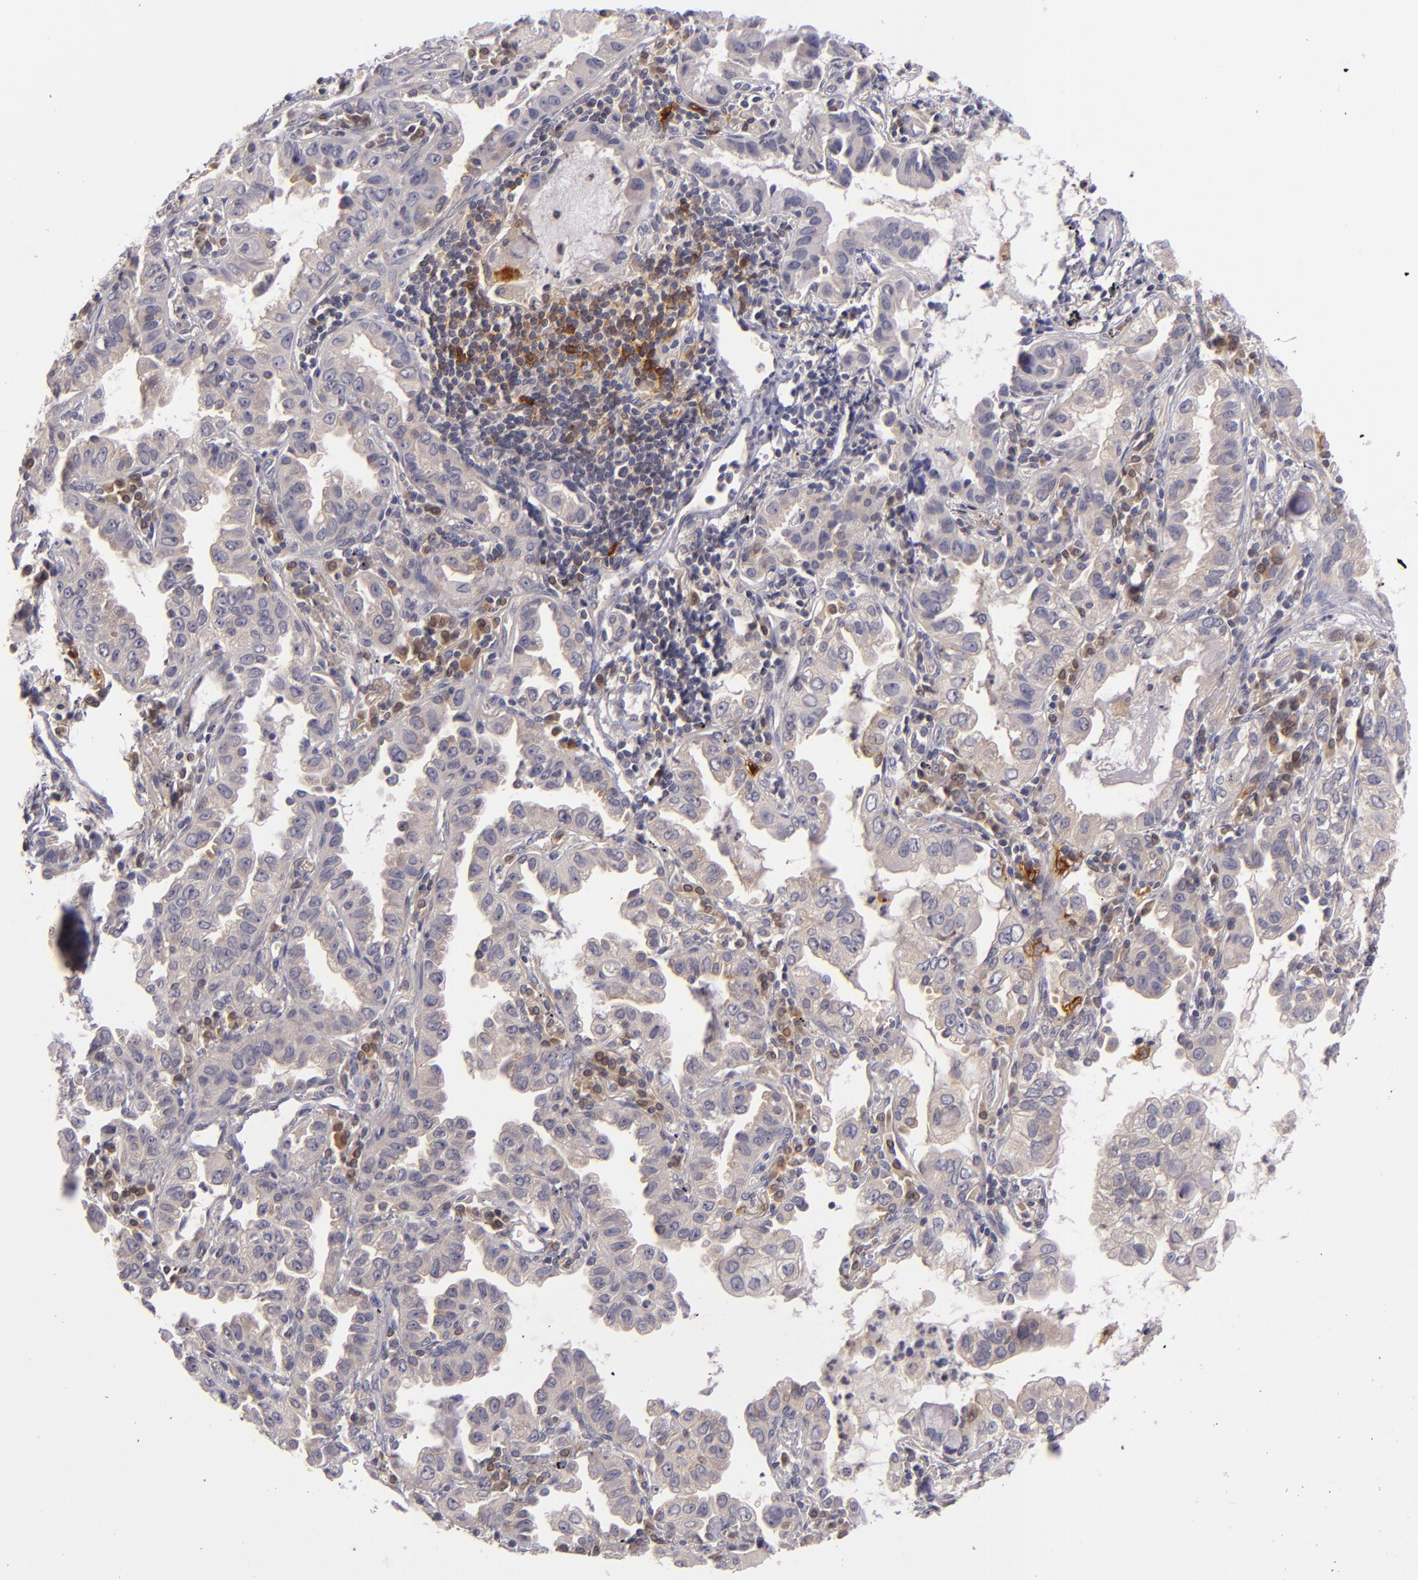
{"staining": {"intensity": "weak", "quantity": "25%-75%", "location": "cytoplasmic/membranous"}, "tissue": "lung cancer", "cell_type": "Tumor cells", "image_type": "cancer", "snomed": [{"axis": "morphology", "description": "Adenocarcinoma, NOS"}, {"axis": "topography", "description": "Lung"}], "caption": "Protein expression analysis of human adenocarcinoma (lung) reveals weak cytoplasmic/membranous expression in approximately 25%-75% of tumor cells.", "gene": "CD83", "patient": {"sex": "female", "age": 50}}